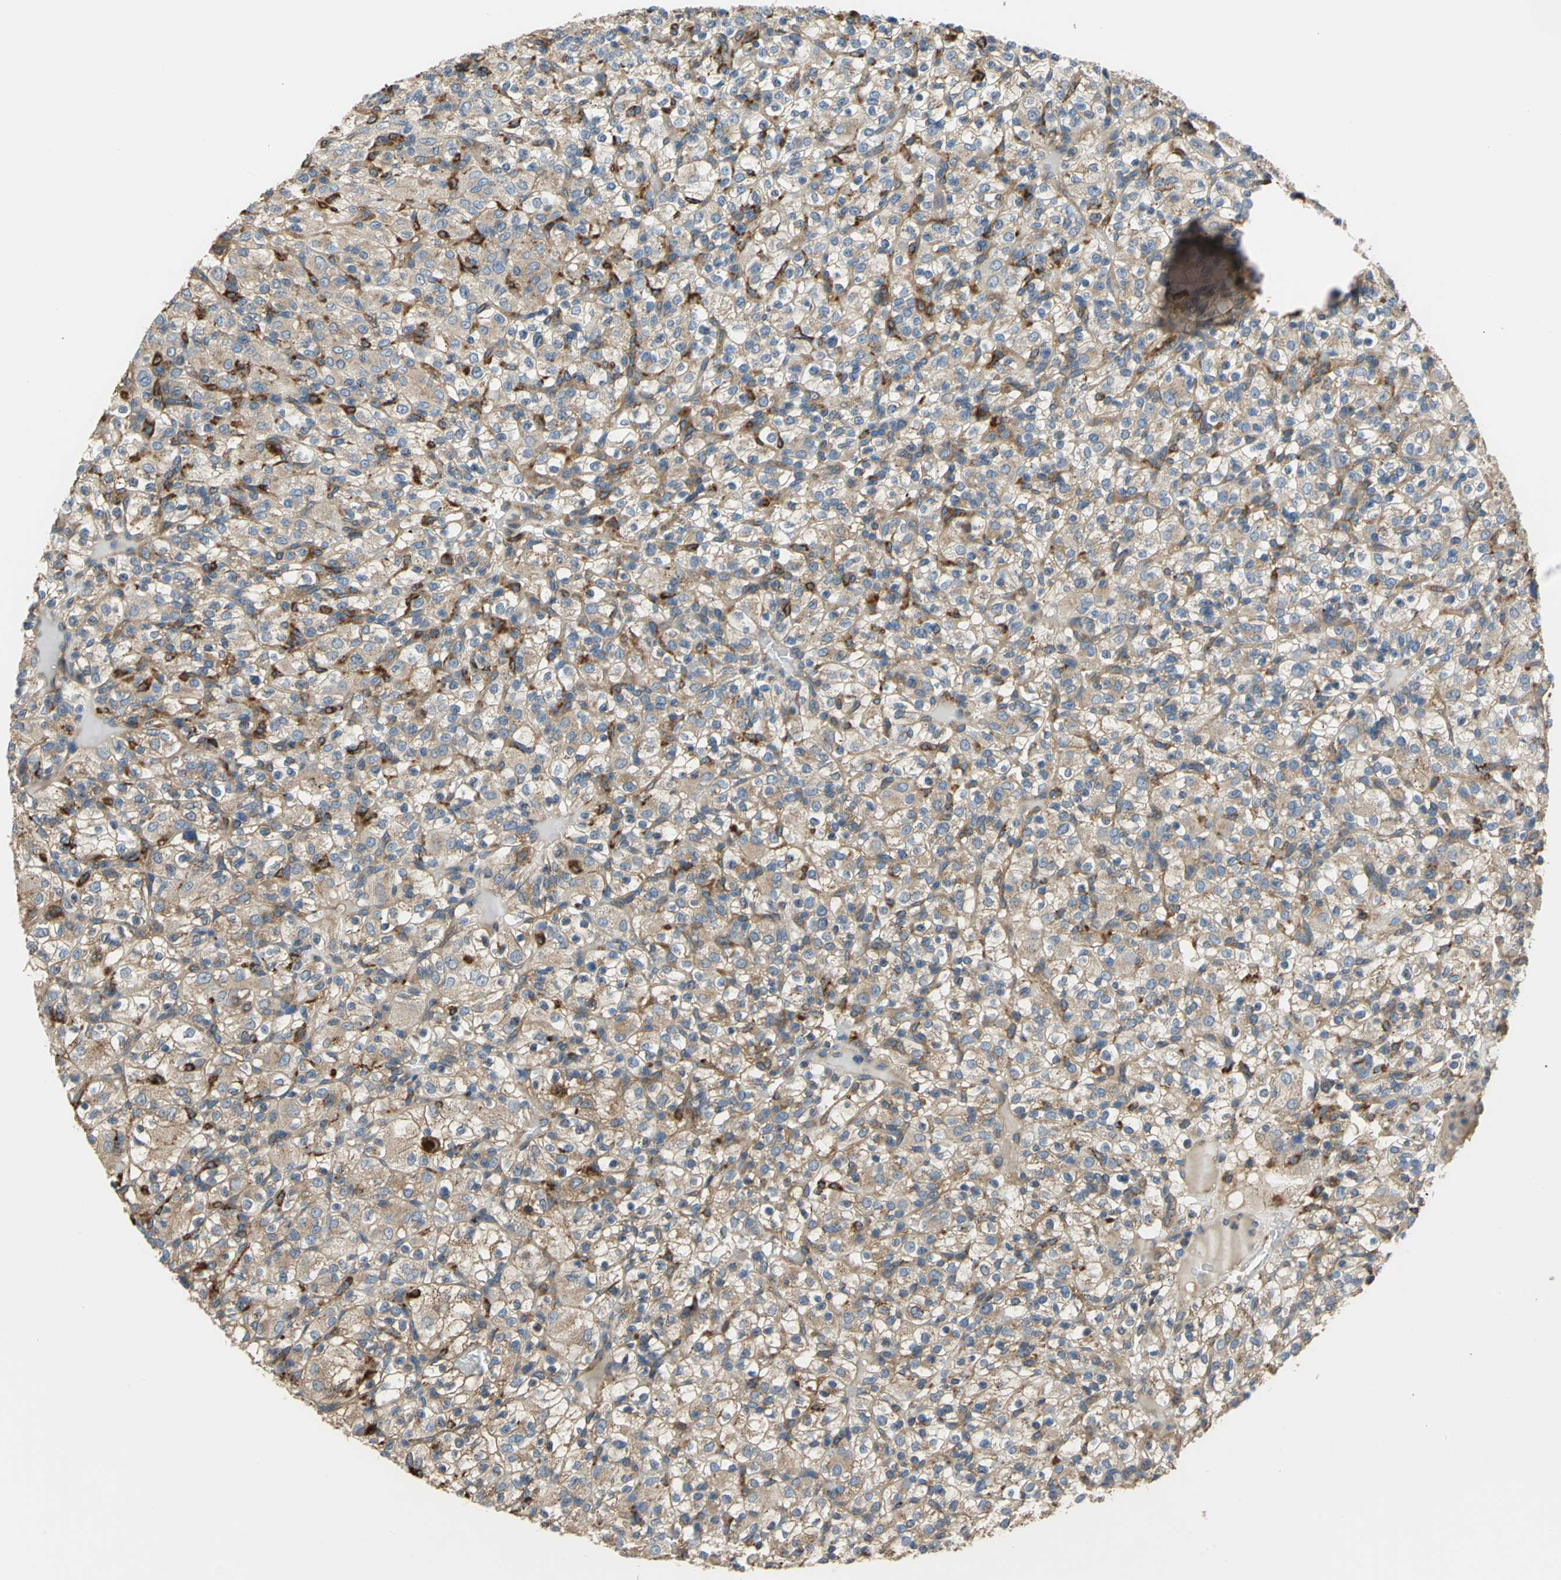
{"staining": {"intensity": "weak", "quantity": "25%-75%", "location": "cytoplasmic/membranous"}, "tissue": "renal cancer", "cell_type": "Tumor cells", "image_type": "cancer", "snomed": [{"axis": "morphology", "description": "Normal tissue, NOS"}, {"axis": "morphology", "description": "Adenocarcinoma, NOS"}, {"axis": "topography", "description": "Kidney"}], "caption": "Renal cancer stained with DAB IHC demonstrates low levels of weak cytoplasmic/membranous expression in approximately 25%-75% of tumor cells. (DAB IHC with brightfield microscopy, high magnification).", "gene": "DIAPH2", "patient": {"sex": "female", "age": 72}}